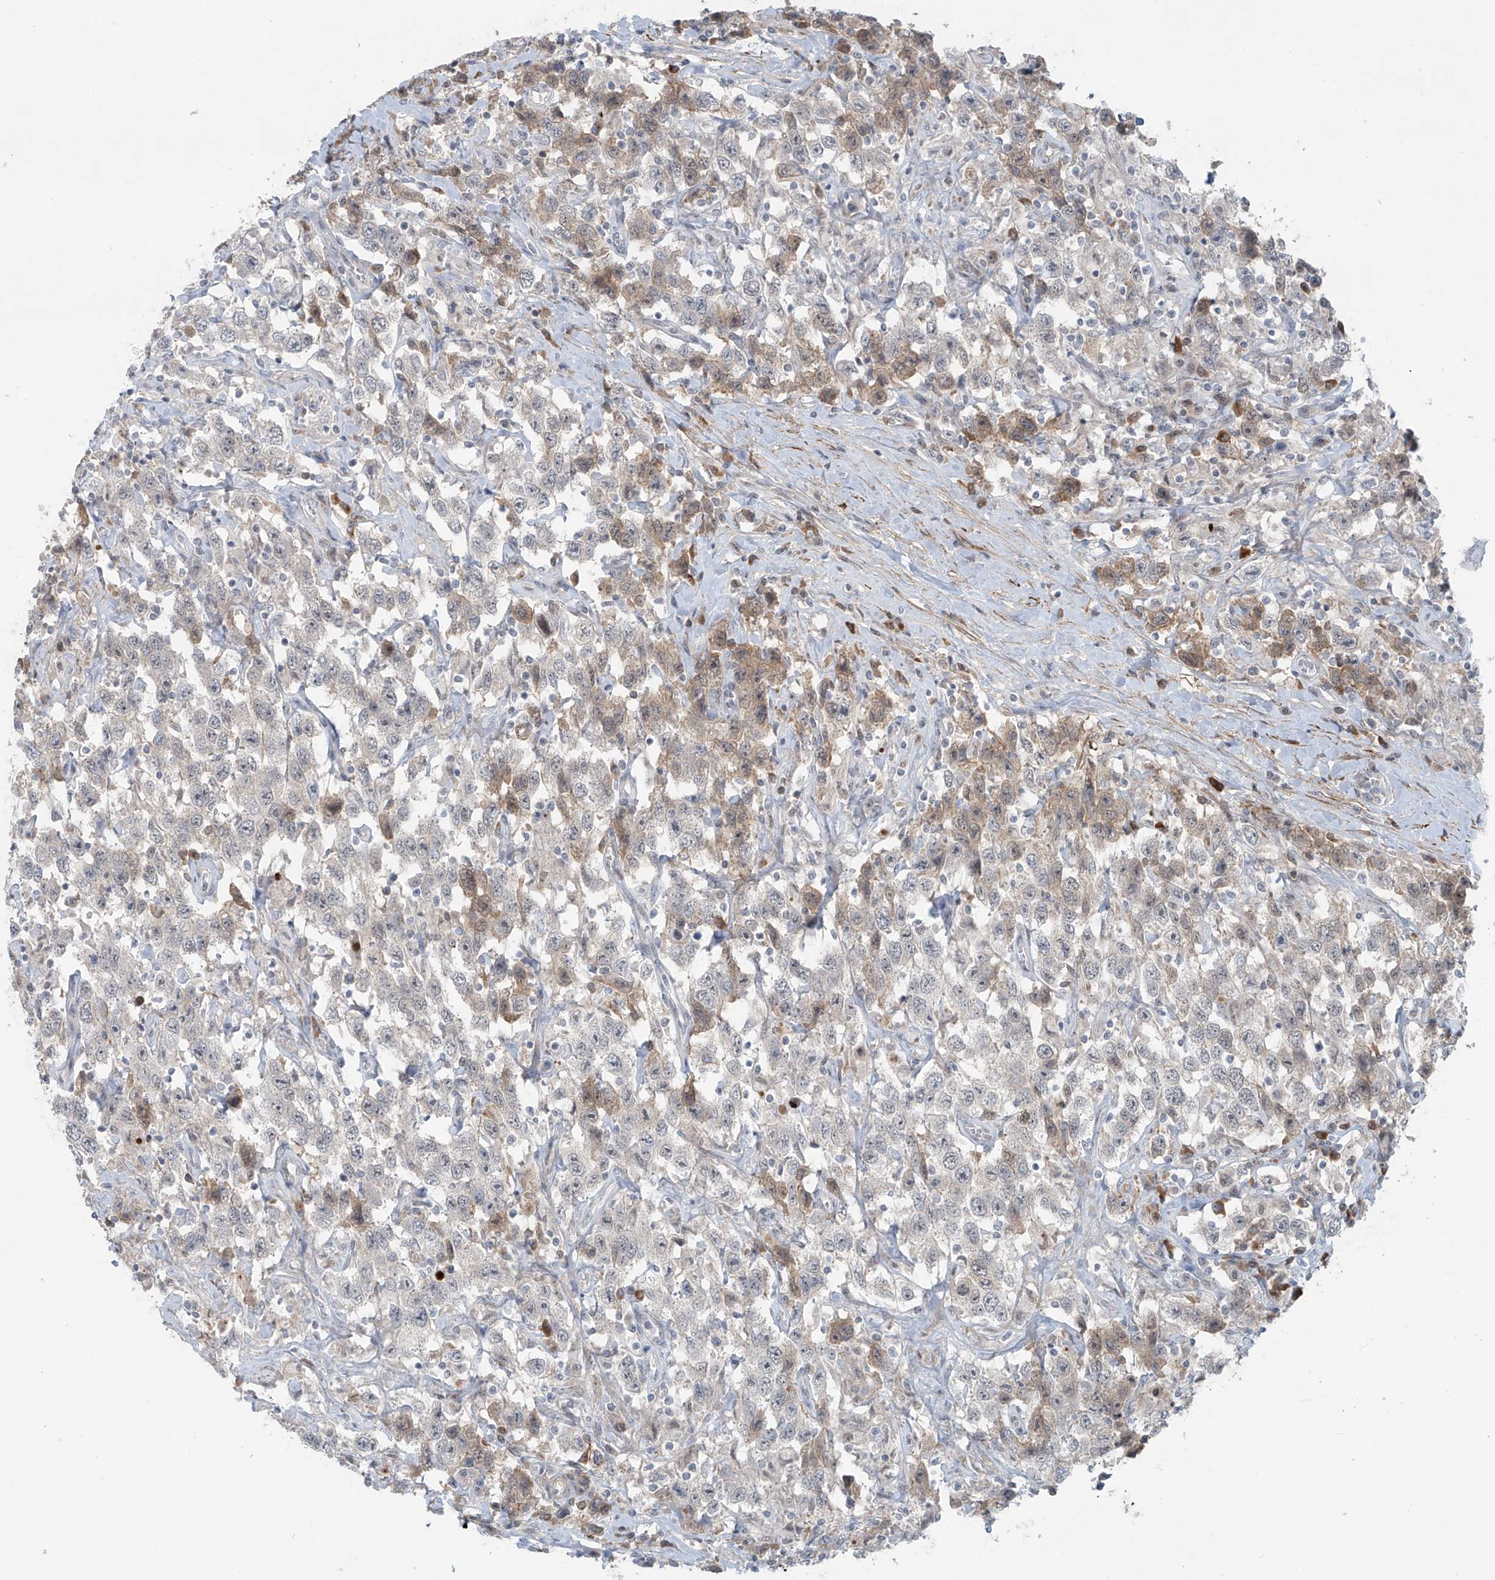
{"staining": {"intensity": "weak", "quantity": "<25%", "location": "cytoplasmic/membranous"}, "tissue": "testis cancer", "cell_type": "Tumor cells", "image_type": "cancer", "snomed": [{"axis": "morphology", "description": "Seminoma, NOS"}, {"axis": "topography", "description": "Testis"}], "caption": "Photomicrograph shows no protein positivity in tumor cells of testis cancer tissue. (DAB (3,3'-diaminobenzidine) IHC visualized using brightfield microscopy, high magnification).", "gene": "RASGEF1A", "patient": {"sex": "male", "age": 41}}